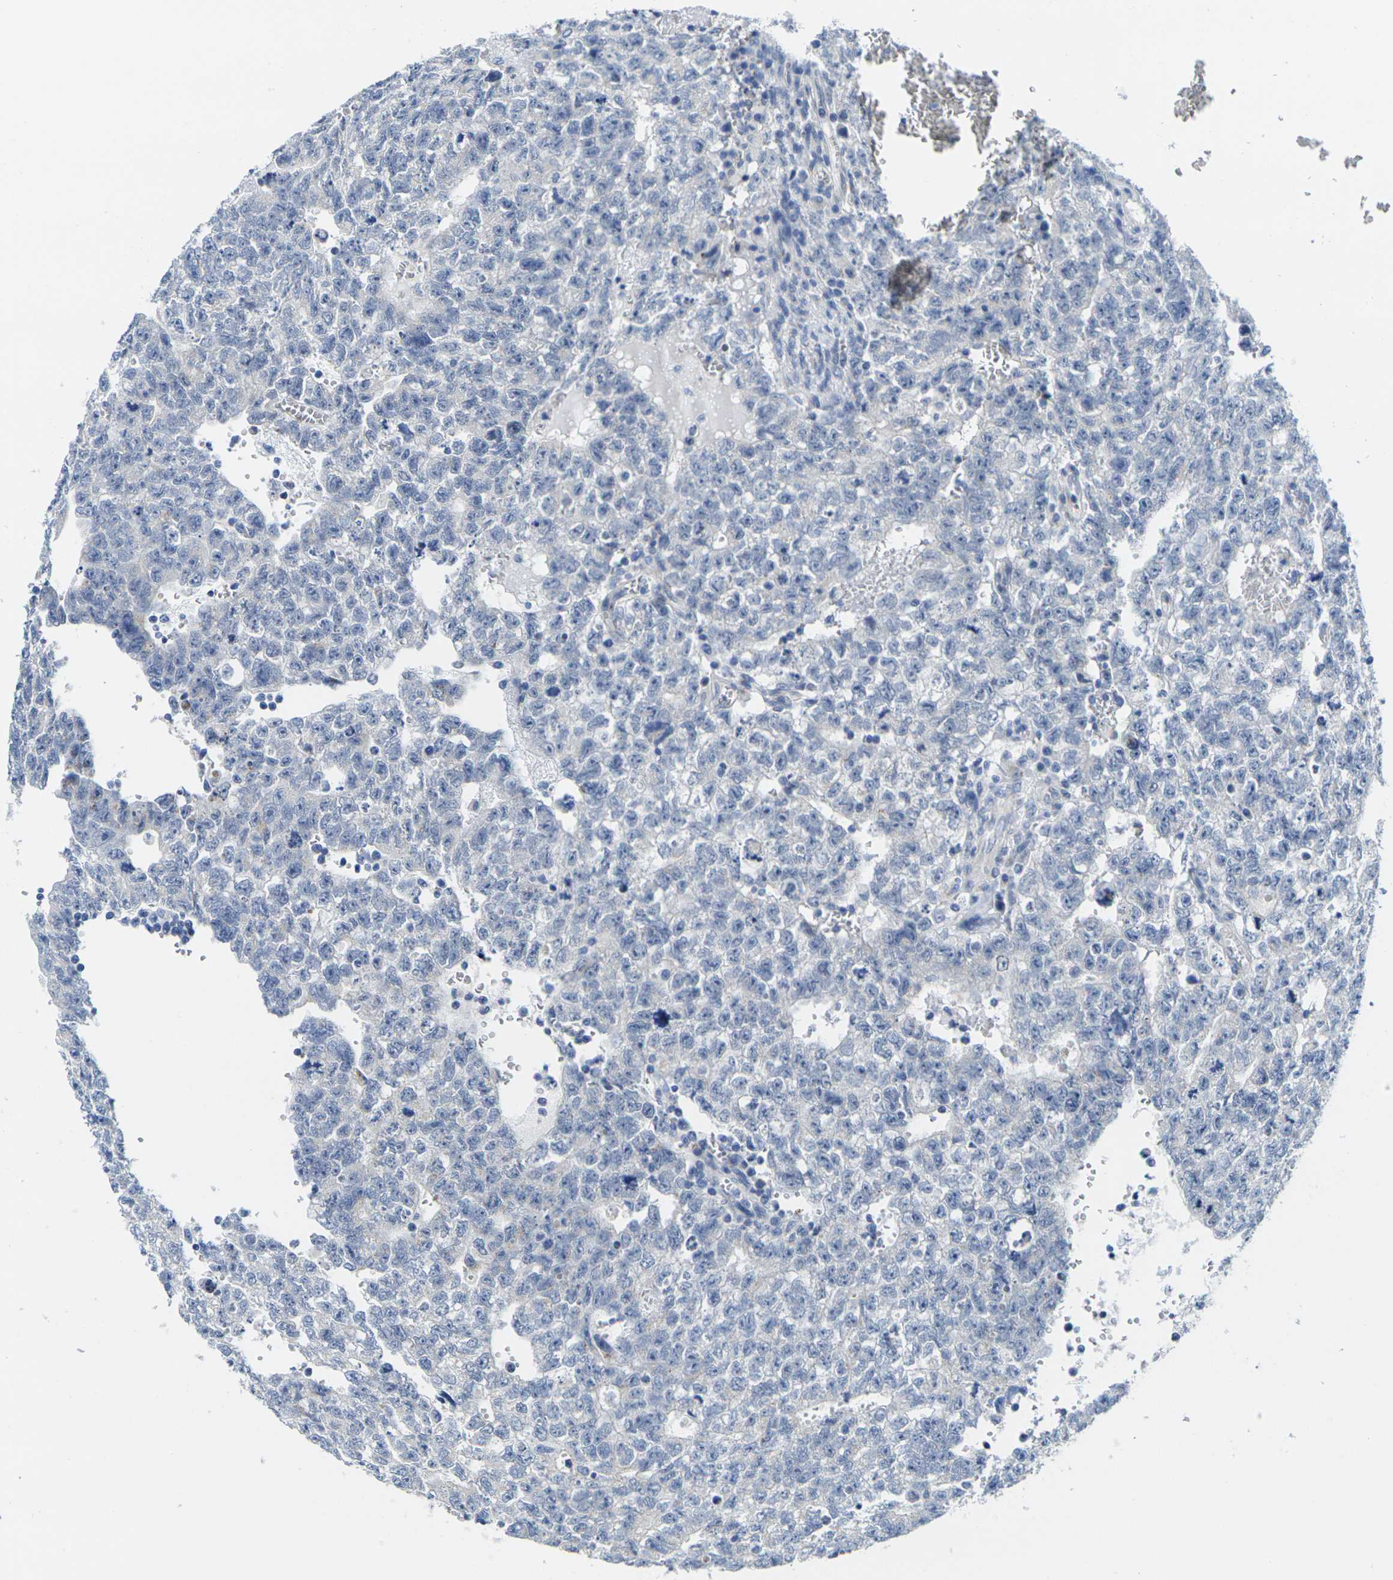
{"staining": {"intensity": "negative", "quantity": "none", "location": "none"}, "tissue": "testis cancer", "cell_type": "Tumor cells", "image_type": "cancer", "snomed": [{"axis": "morphology", "description": "Seminoma, NOS"}, {"axis": "morphology", "description": "Carcinoma, Embryonal, NOS"}, {"axis": "topography", "description": "Testis"}], "caption": "Testis cancer was stained to show a protein in brown. There is no significant expression in tumor cells.", "gene": "CRK", "patient": {"sex": "male", "age": 38}}